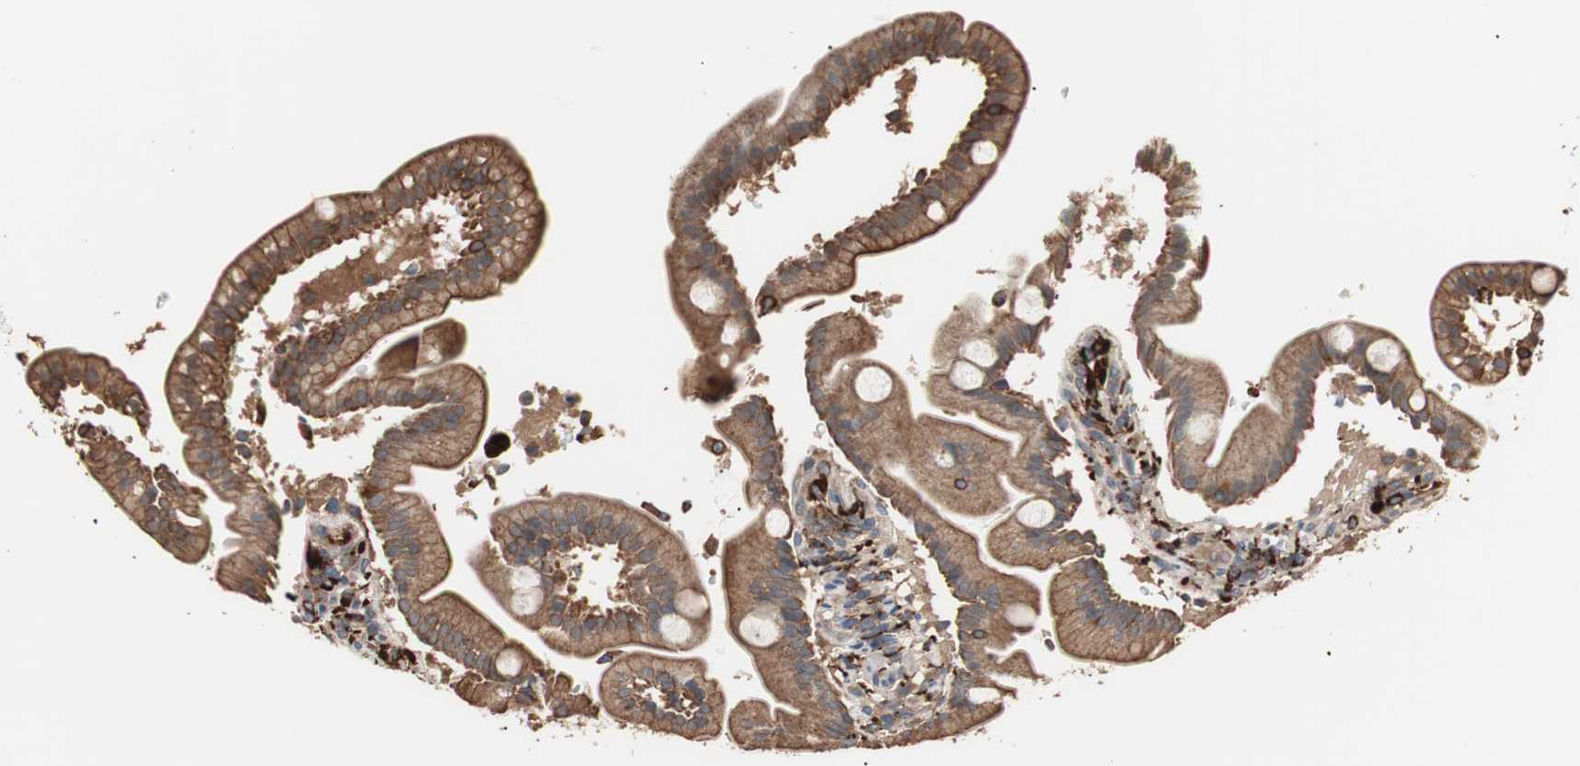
{"staining": {"intensity": "strong", "quantity": ">75%", "location": "cytoplasmic/membranous"}, "tissue": "duodenum", "cell_type": "Glandular cells", "image_type": "normal", "snomed": [{"axis": "morphology", "description": "Normal tissue, NOS"}, {"axis": "topography", "description": "Duodenum"}], "caption": "Immunohistochemistry photomicrograph of benign duodenum stained for a protein (brown), which demonstrates high levels of strong cytoplasmic/membranous positivity in about >75% of glandular cells.", "gene": "CCT3", "patient": {"sex": "male", "age": 54}}